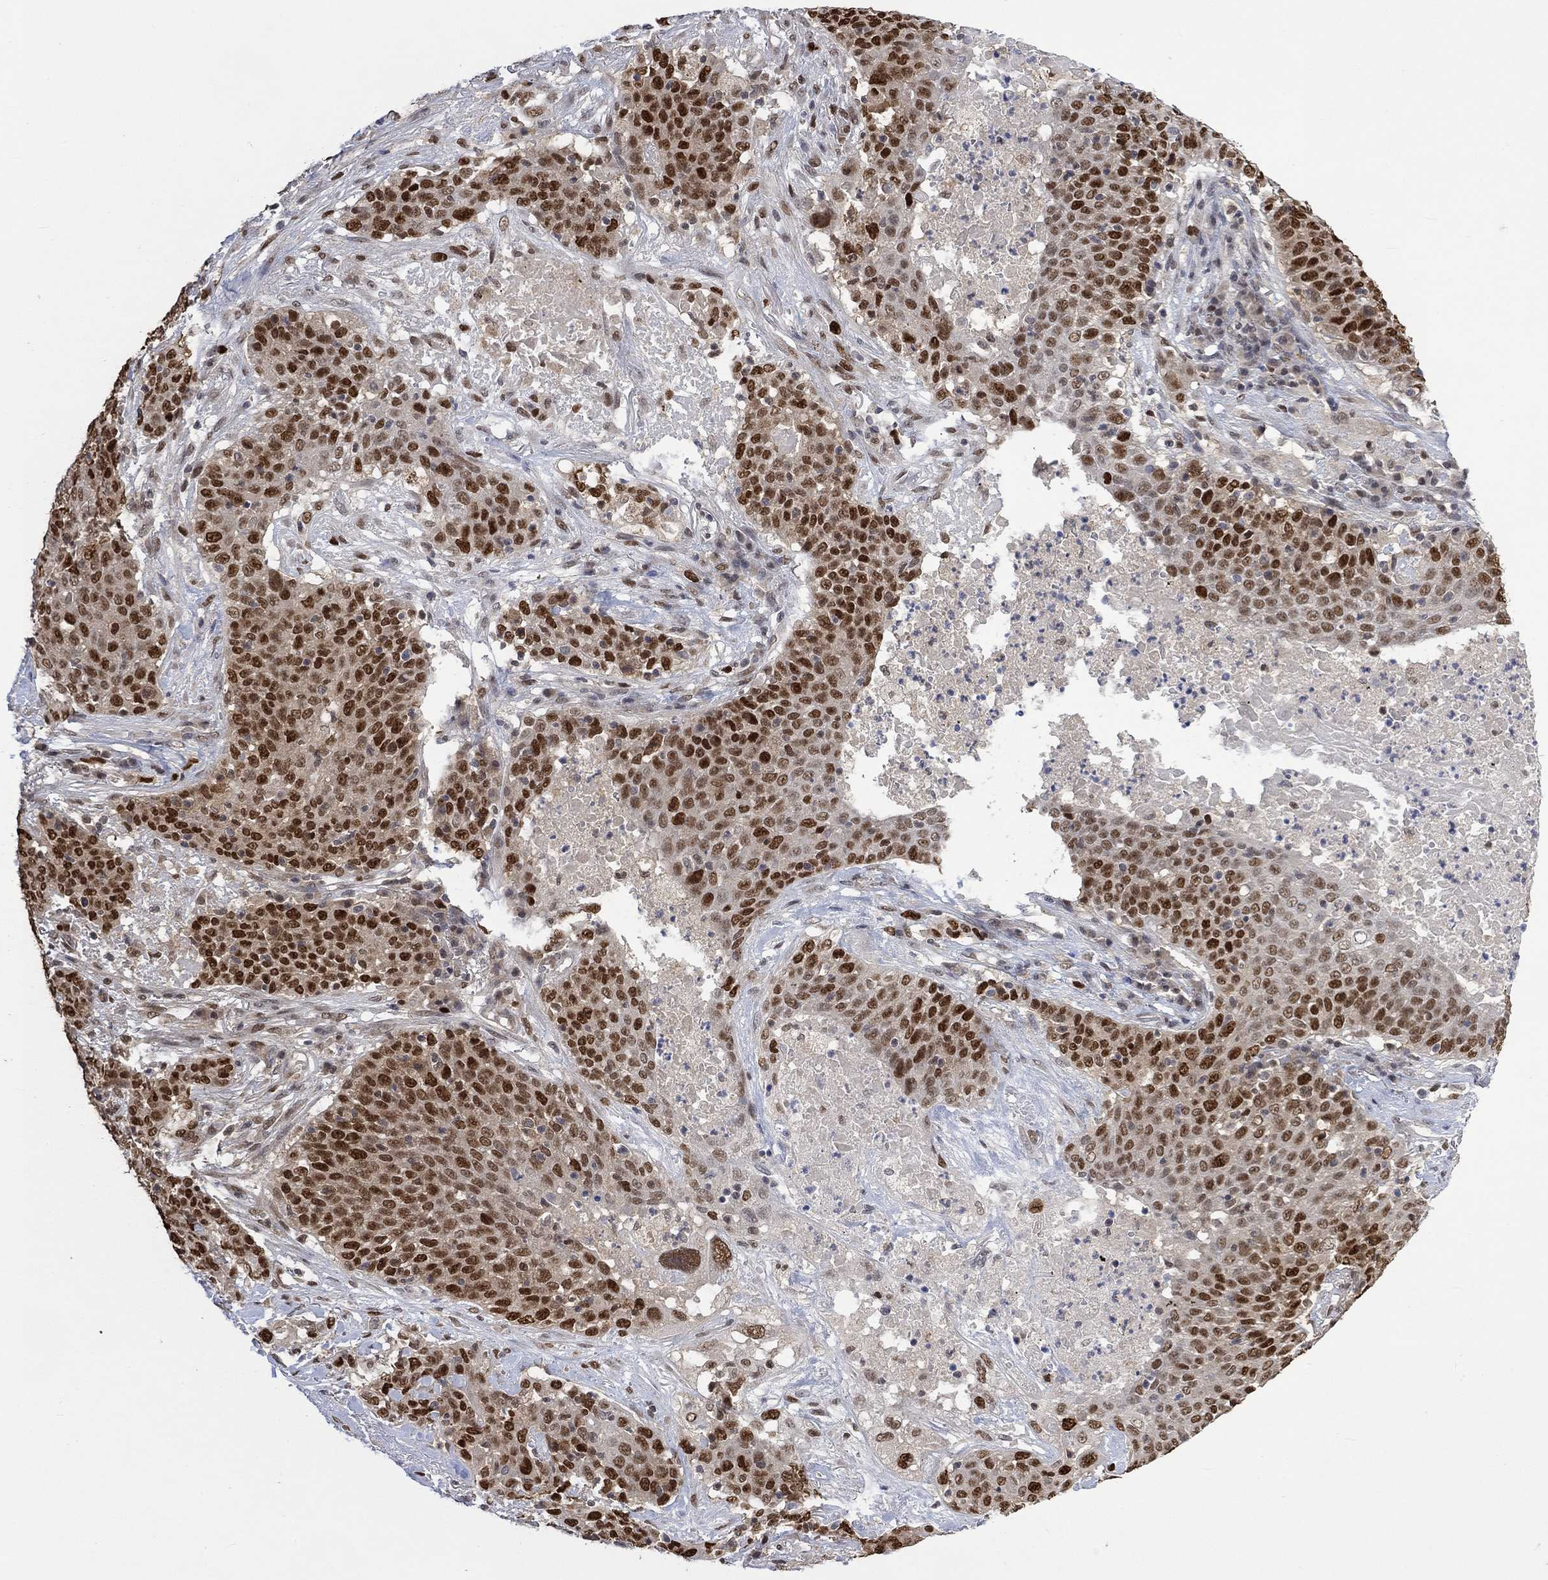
{"staining": {"intensity": "strong", "quantity": ">75%", "location": "nuclear"}, "tissue": "lung cancer", "cell_type": "Tumor cells", "image_type": "cancer", "snomed": [{"axis": "morphology", "description": "Squamous cell carcinoma, NOS"}, {"axis": "topography", "description": "Lung"}], "caption": "An immunohistochemistry histopathology image of tumor tissue is shown. Protein staining in brown labels strong nuclear positivity in lung cancer (squamous cell carcinoma) within tumor cells.", "gene": "RAD54L2", "patient": {"sex": "male", "age": 82}}